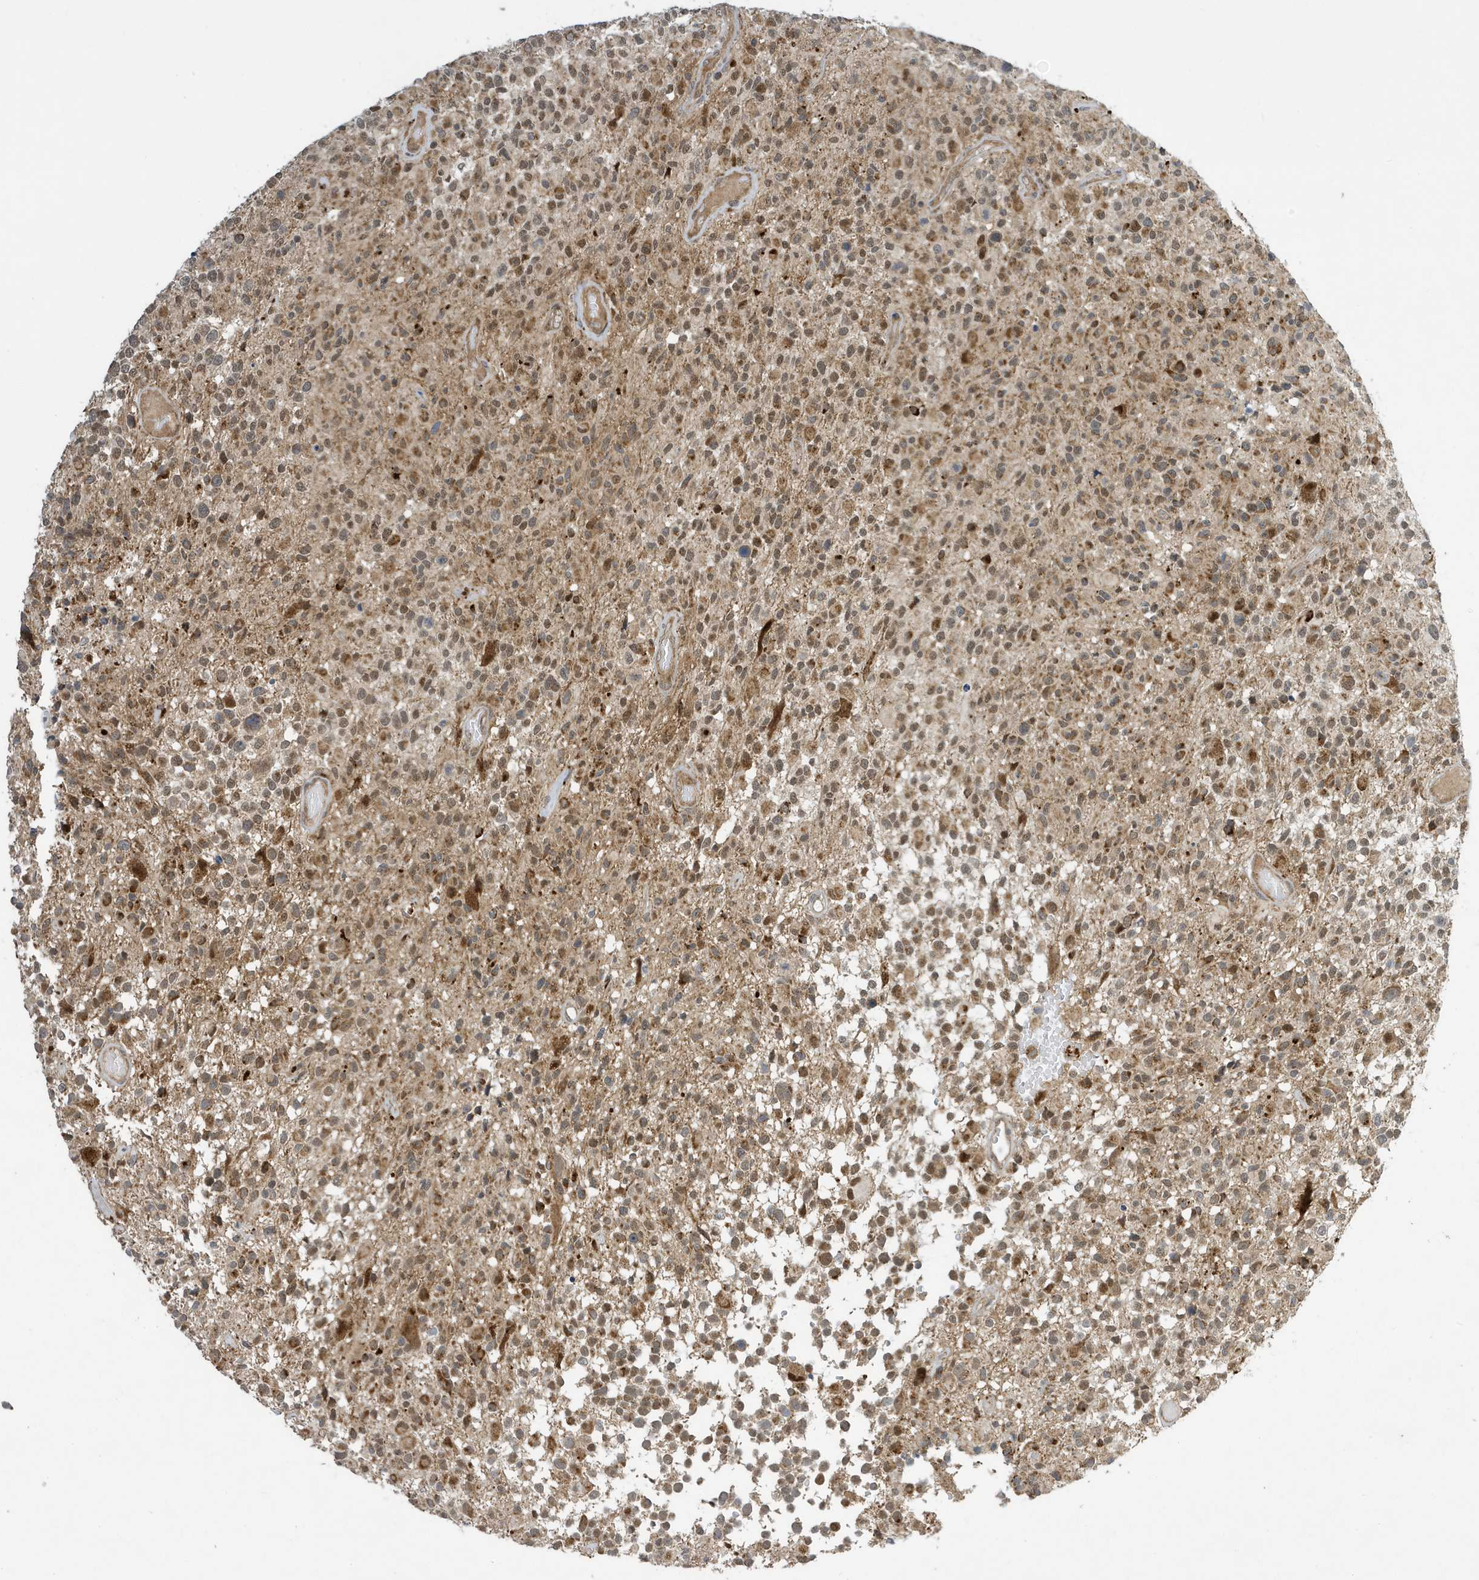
{"staining": {"intensity": "moderate", "quantity": ">75%", "location": "cytoplasmic/membranous,nuclear"}, "tissue": "glioma", "cell_type": "Tumor cells", "image_type": "cancer", "snomed": [{"axis": "morphology", "description": "Glioma, malignant, High grade"}, {"axis": "morphology", "description": "Glioblastoma, NOS"}, {"axis": "topography", "description": "Brain"}], "caption": "Immunohistochemical staining of human glioma displays medium levels of moderate cytoplasmic/membranous and nuclear protein positivity in about >75% of tumor cells.", "gene": "NCOA7", "patient": {"sex": "male", "age": 60}}